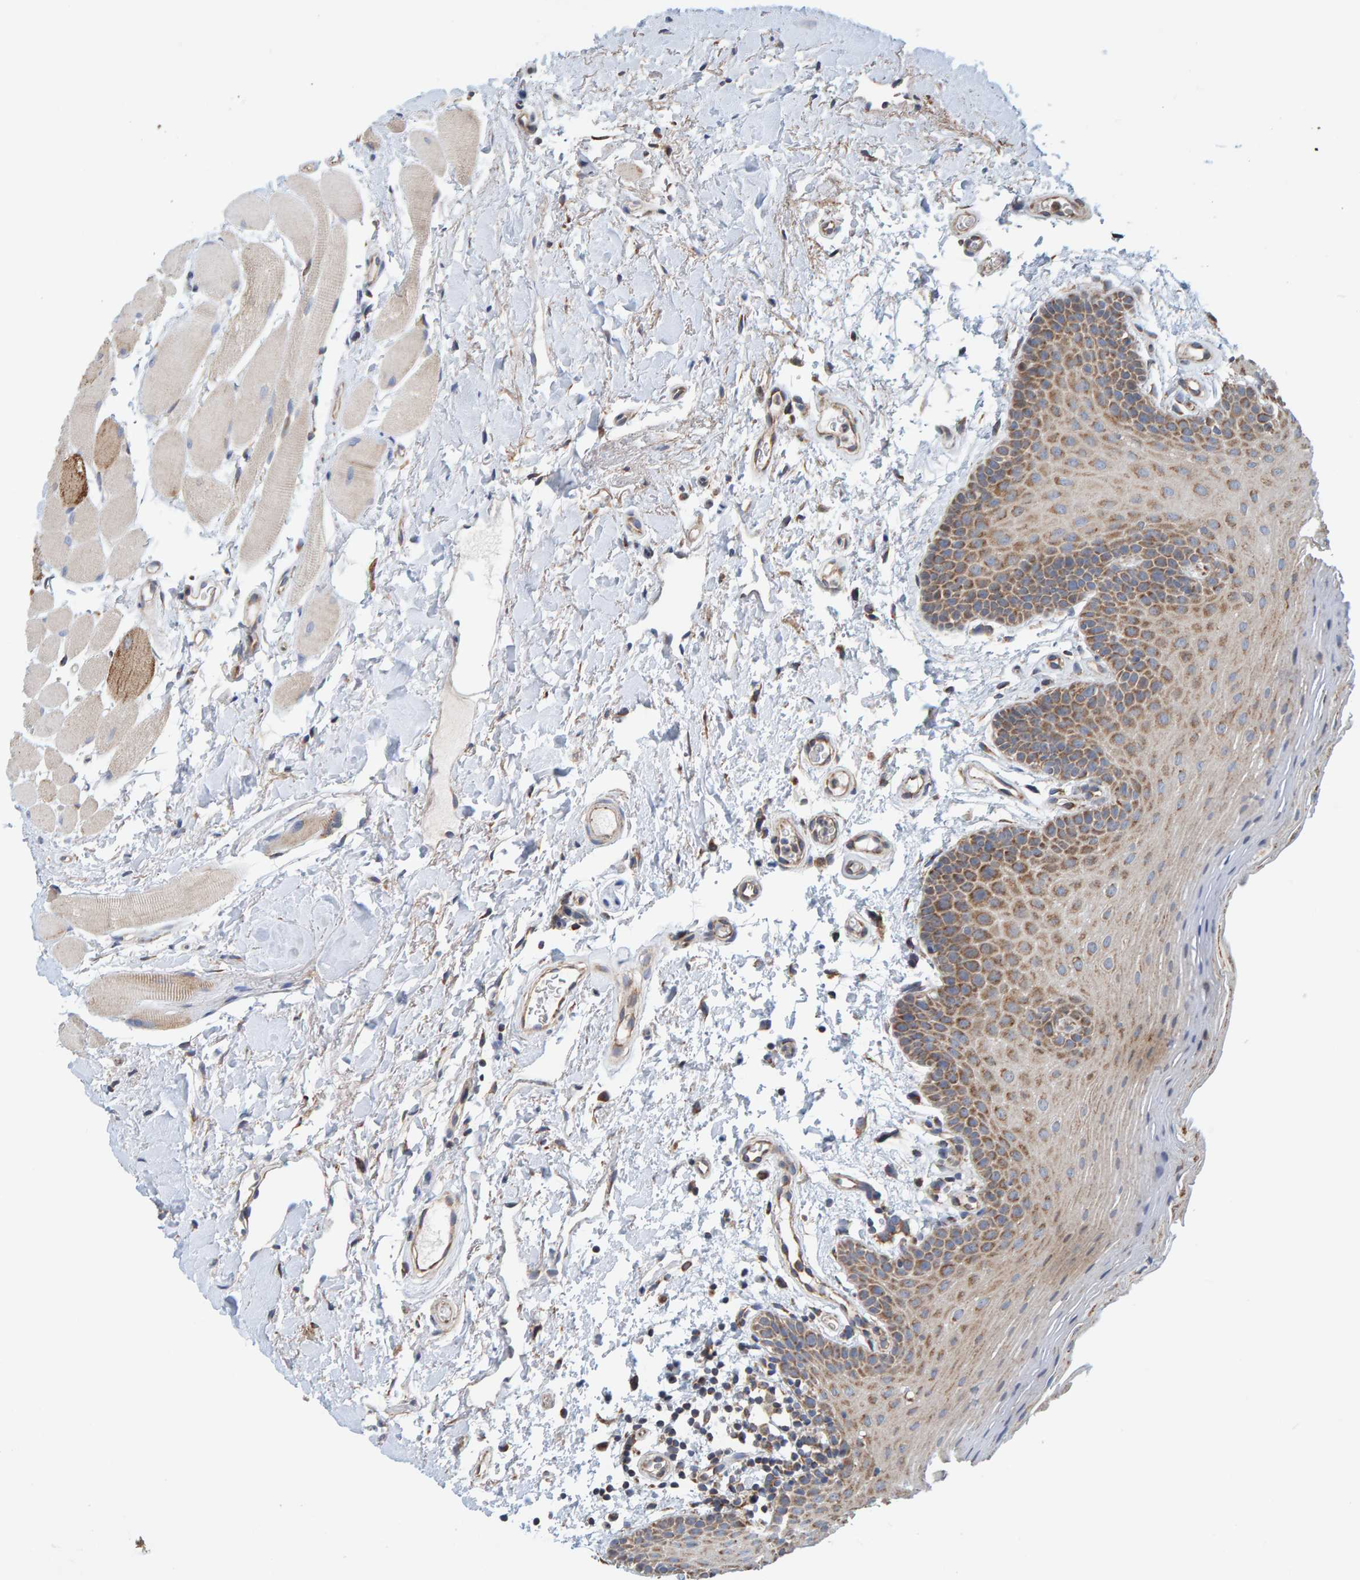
{"staining": {"intensity": "moderate", "quantity": ">75%", "location": "cytoplasmic/membranous"}, "tissue": "oral mucosa", "cell_type": "Squamous epithelial cells", "image_type": "normal", "snomed": [{"axis": "morphology", "description": "Normal tissue, NOS"}, {"axis": "topography", "description": "Oral tissue"}], "caption": "Immunohistochemistry micrograph of unremarkable oral mucosa: oral mucosa stained using immunohistochemistry demonstrates medium levels of moderate protein expression localized specifically in the cytoplasmic/membranous of squamous epithelial cells, appearing as a cytoplasmic/membranous brown color.", "gene": "MRPL45", "patient": {"sex": "male", "age": 62}}